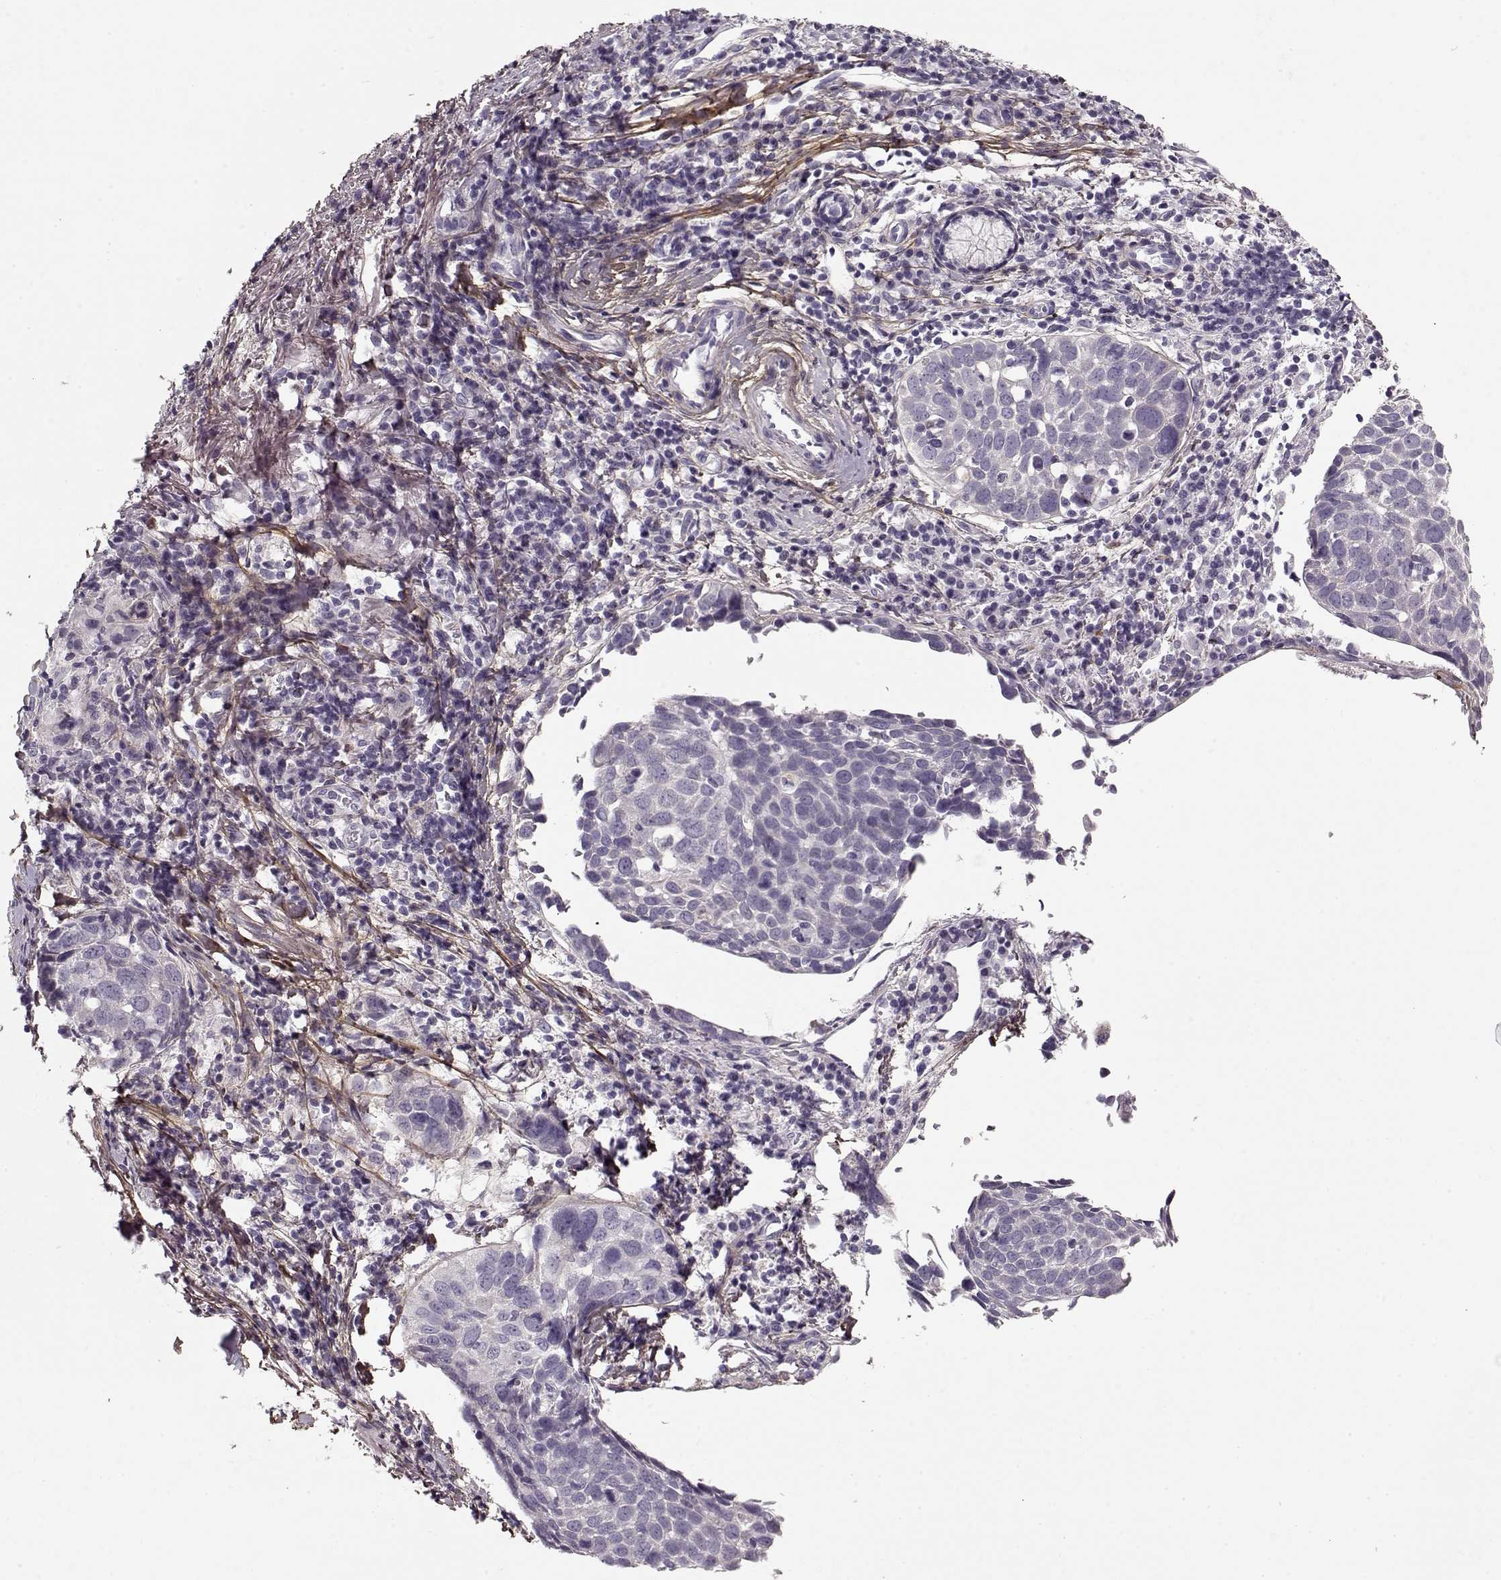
{"staining": {"intensity": "negative", "quantity": "none", "location": "none"}, "tissue": "lung cancer", "cell_type": "Tumor cells", "image_type": "cancer", "snomed": [{"axis": "morphology", "description": "Squamous cell carcinoma, NOS"}, {"axis": "topography", "description": "Lung"}], "caption": "This is a image of immunohistochemistry staining of squamous cell carcinoma (lung), which shows no expression in tumor cells.", "gene": "LUM", "patient": {"sex": "male", "age": 57}}